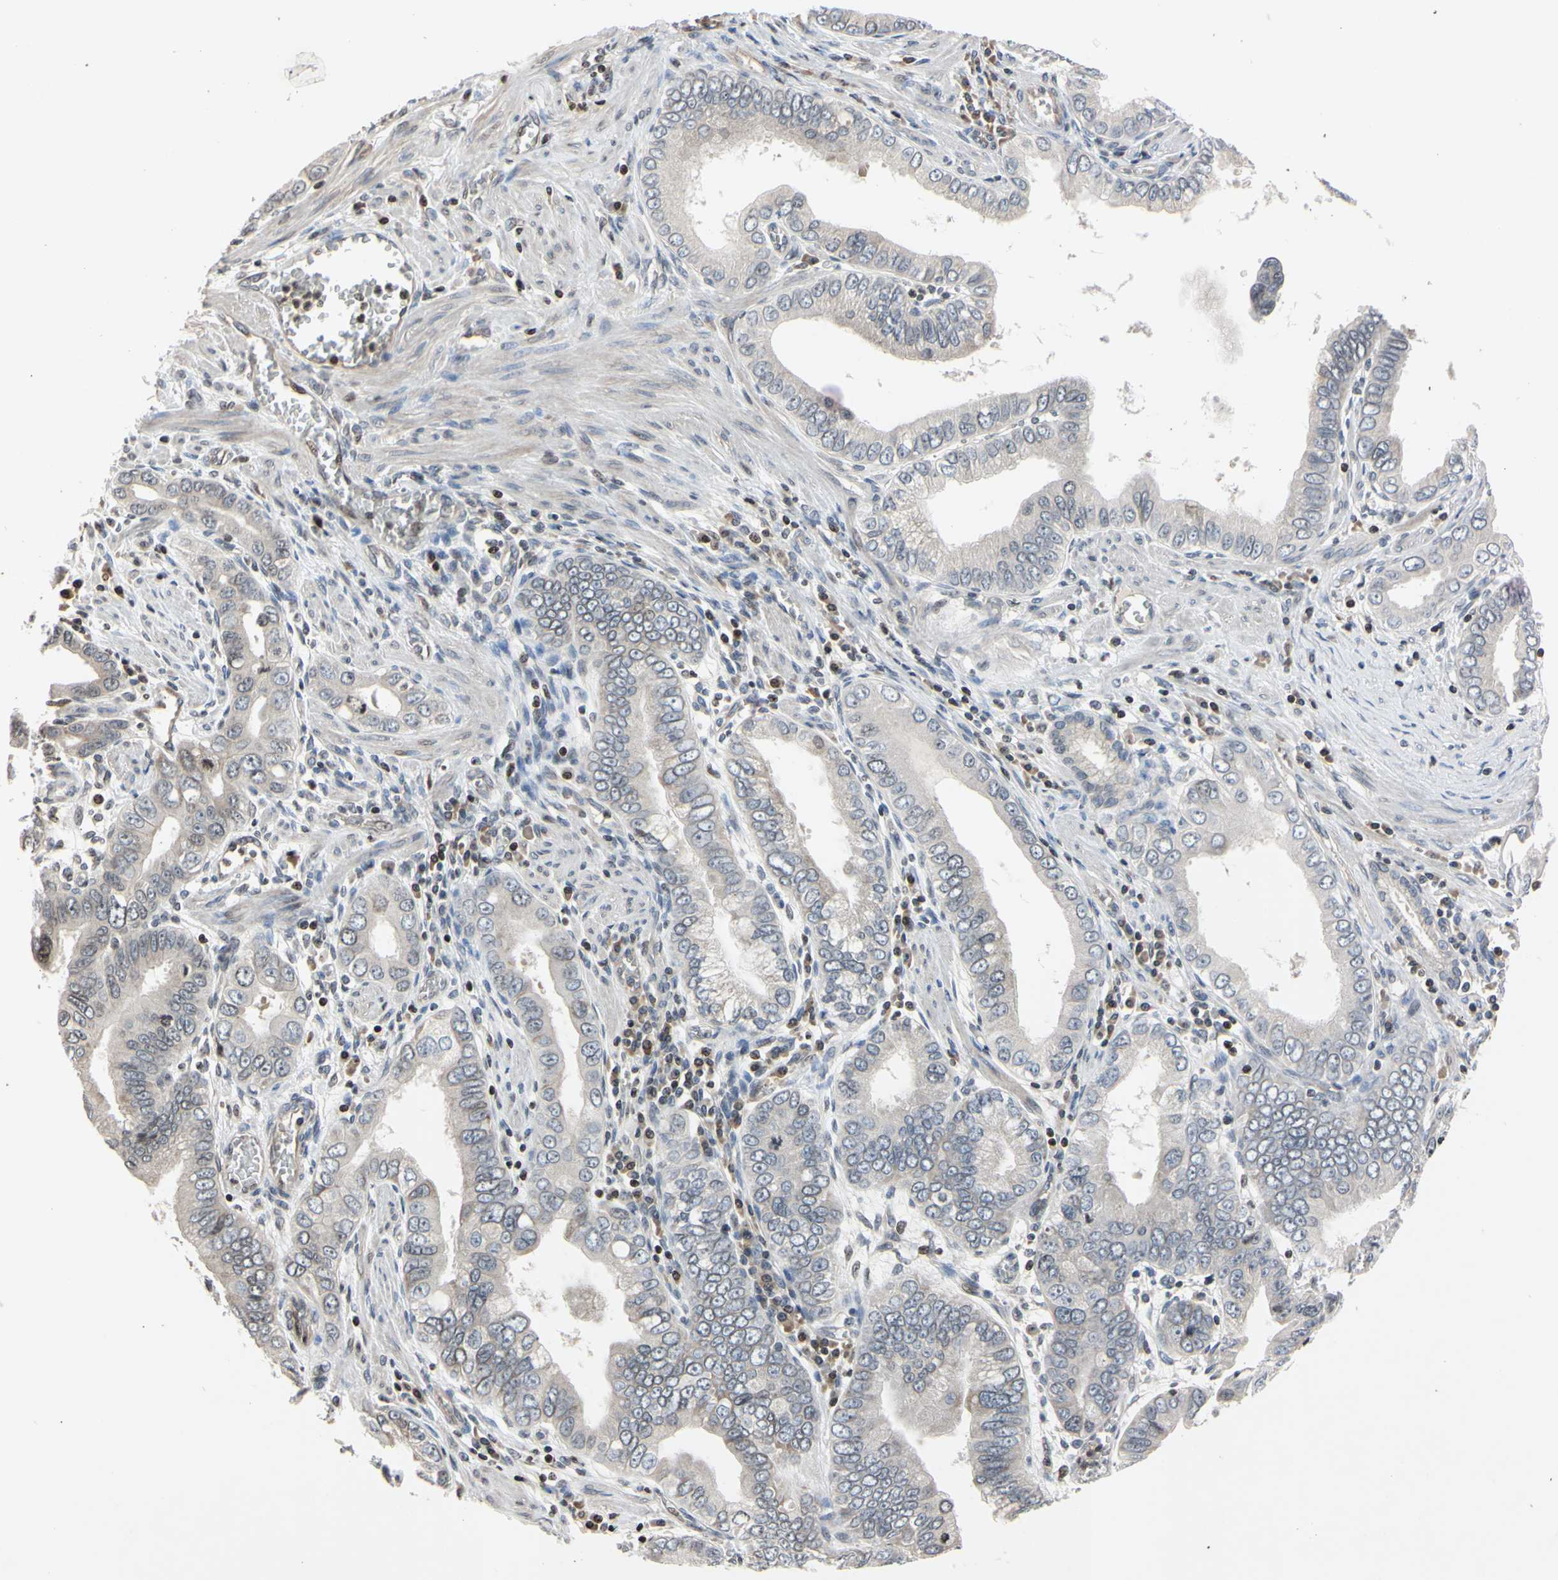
{"staining": {"intensity": "negative", "quantity": "none", "location": "none"}, "tissue": "pancreatic cancer", "cell_type": "Tumor cells", "image_type": "cancer", "snomed": [{"axis": "morphology", "description": "Normal tissue, NOS"}, {"axis": "topography", "description": "Lymph node"}], "caption": "Tumor cells are negative for protein expression in human pancreatic cancer.", "gene": "ARG1", "patient": {"sex": "male", "age": 50}}